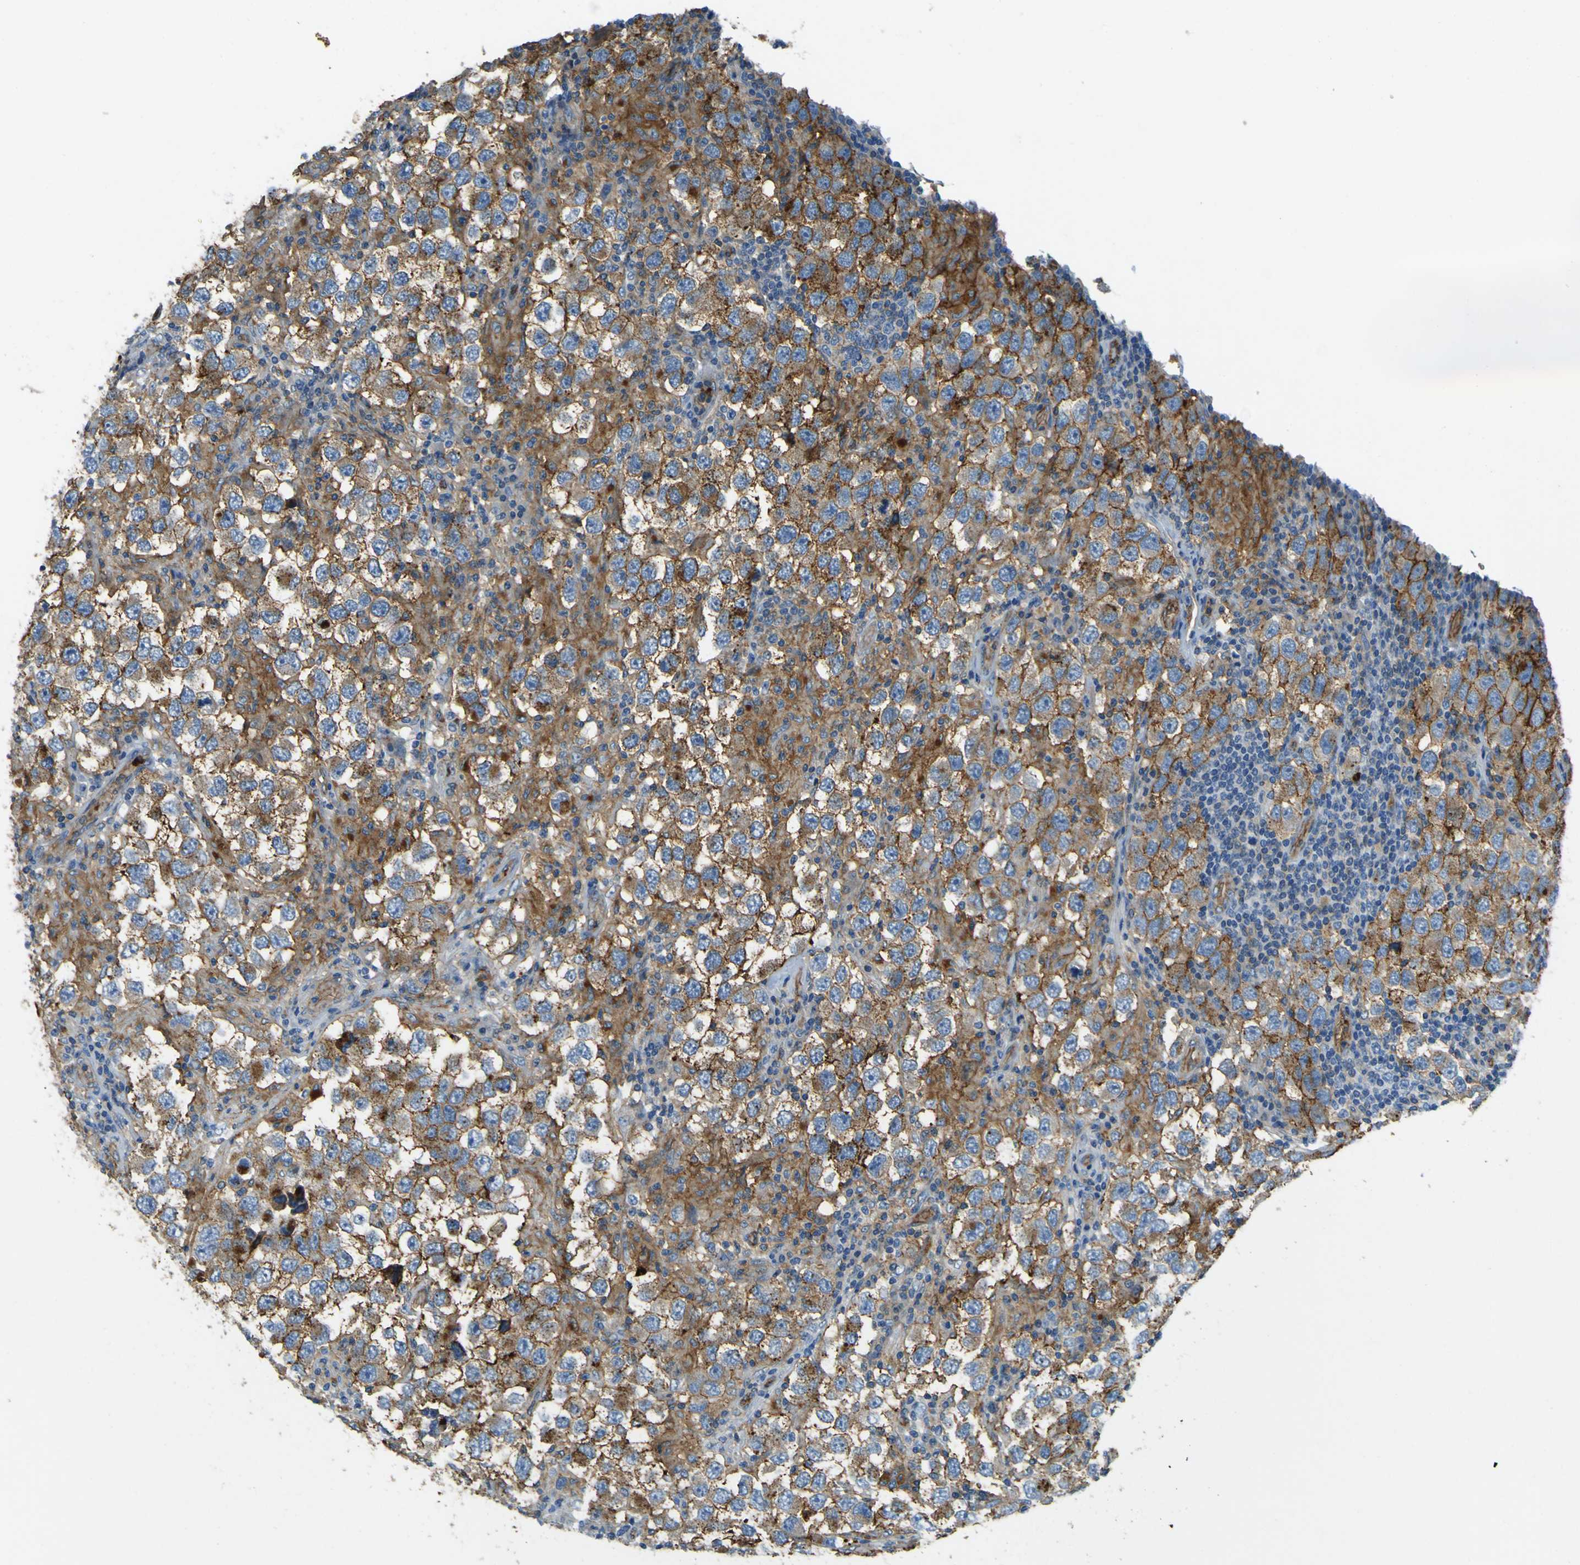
{"staining": {"intensity": "strong", "quantity": "25%-75%", "location": "cytoplasmic/membranous"}, "tissue": "testis cancer", "cell_type": "Tumor cells", "image_type": "cancer", "snomed": [{"axis": "morphology", "description": "Carcinoma, Embryonal, NOS"}, {"axis": "topography", "description": "Testis"}], "caption": "Immunohistochemical staining of human testis cancer shows high levels of strong cytoplasmic/membranous protein expression in approximately 25%-75% of tumor cells.", "gene": "PLXDC1", "patient": {"sex": "male", "age": 21}}